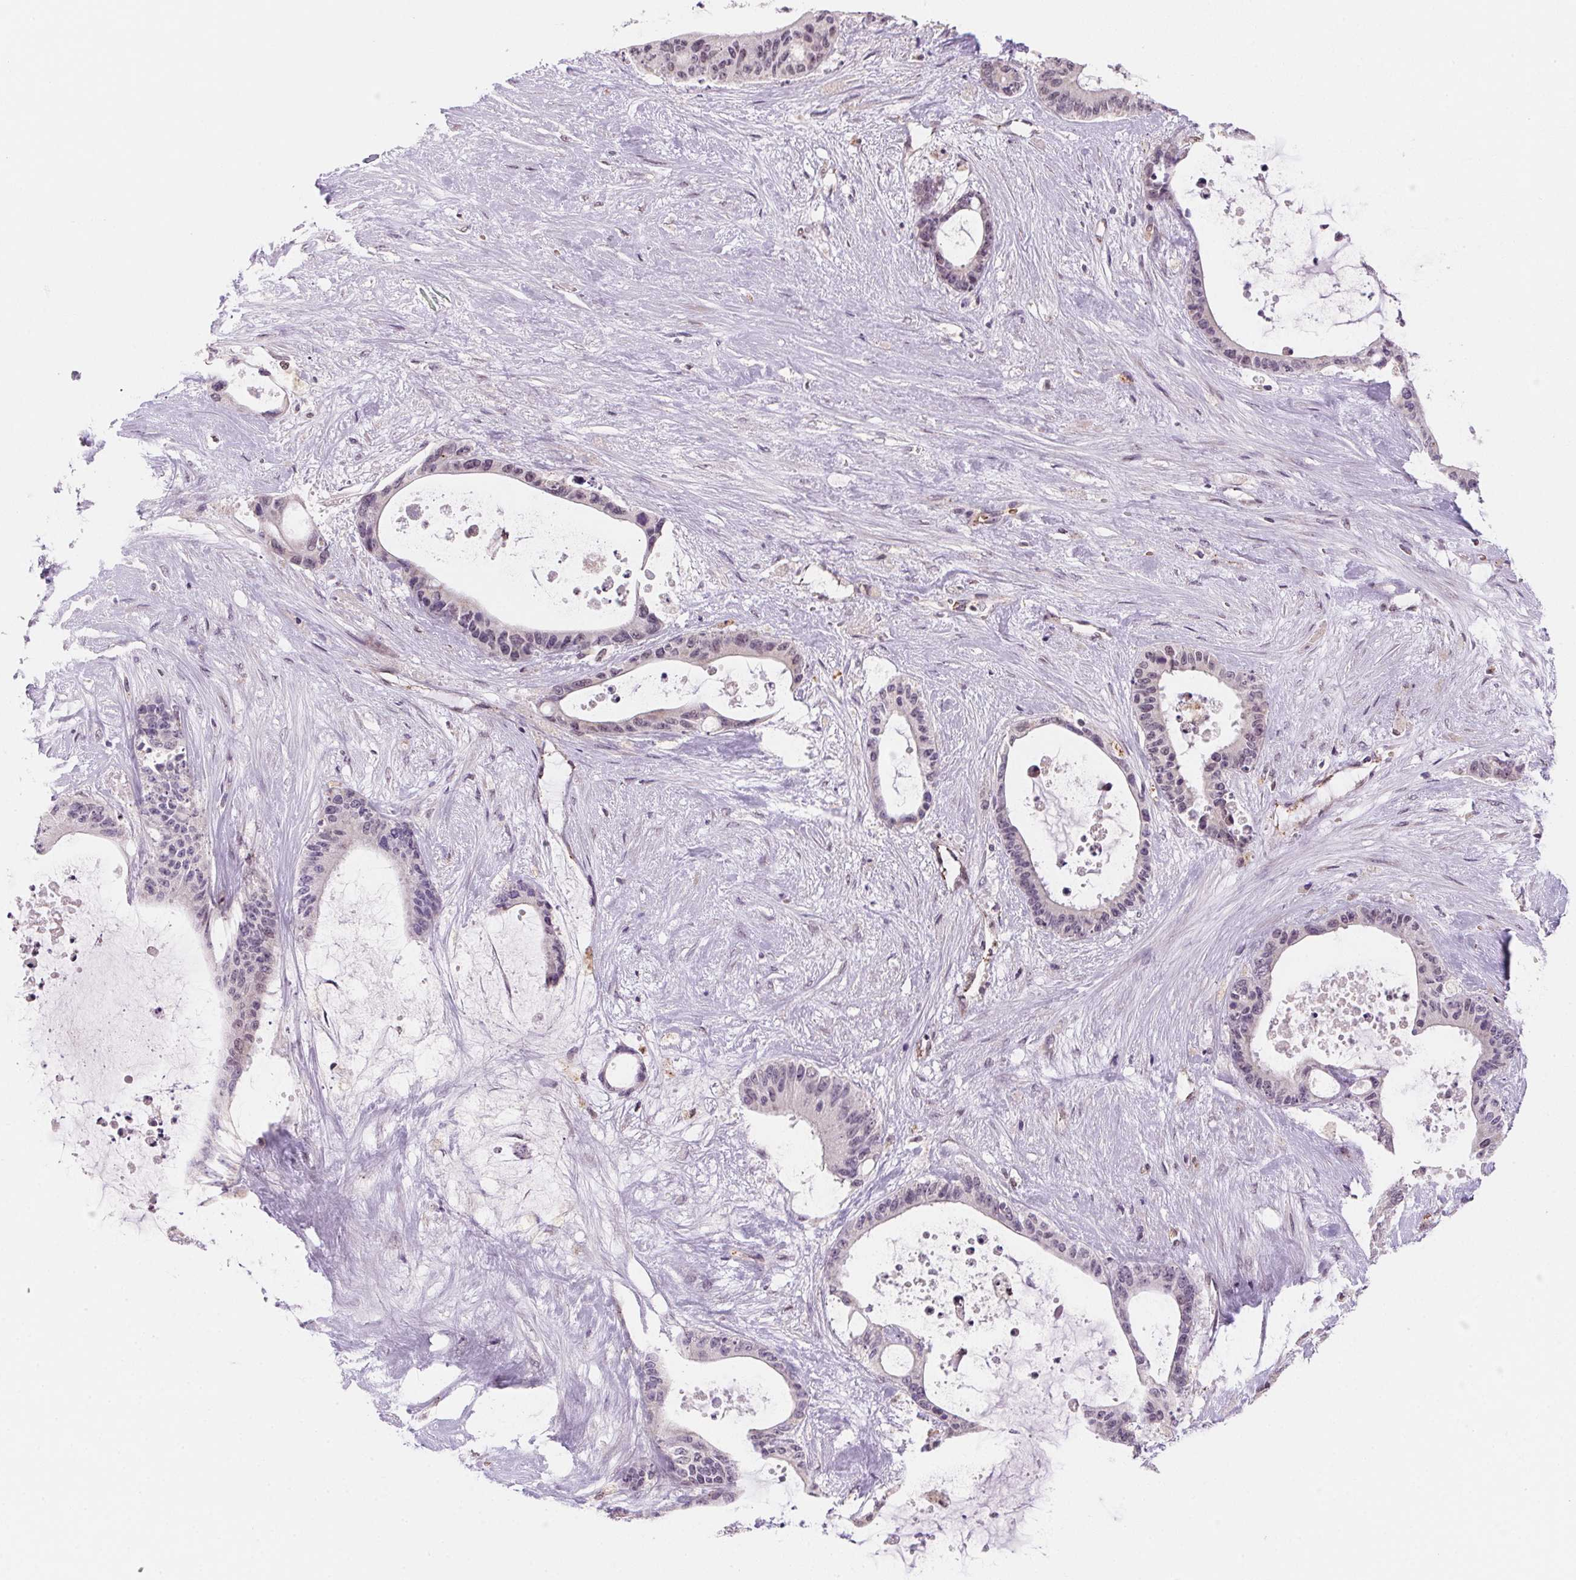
{"staining": {"intensity": "negative", "quantity": "none", "location": "none"}, "tissue": "liver cancer", "cell_type": "Tumor cells", "image_type": "cancer", "snomed": [{"axis": "morphology", "description": "Normal tissue, NOS"}, {"axis": "morphology", "description": "Cholangiocarcinoma"}, {"axis": "topography", "description": "Liver"}, {"axis": "topography", "description": "Peripheral nerve tissue"}], "caption": "DAB (3,3'-diaminobenzidine) immunohistochemical staining of human cholangiocarcinoma (liver) exhibits no significant positivity in tumor cells.", "gene": "METTL13", "patient": {"sex": "female", "age": 73}}